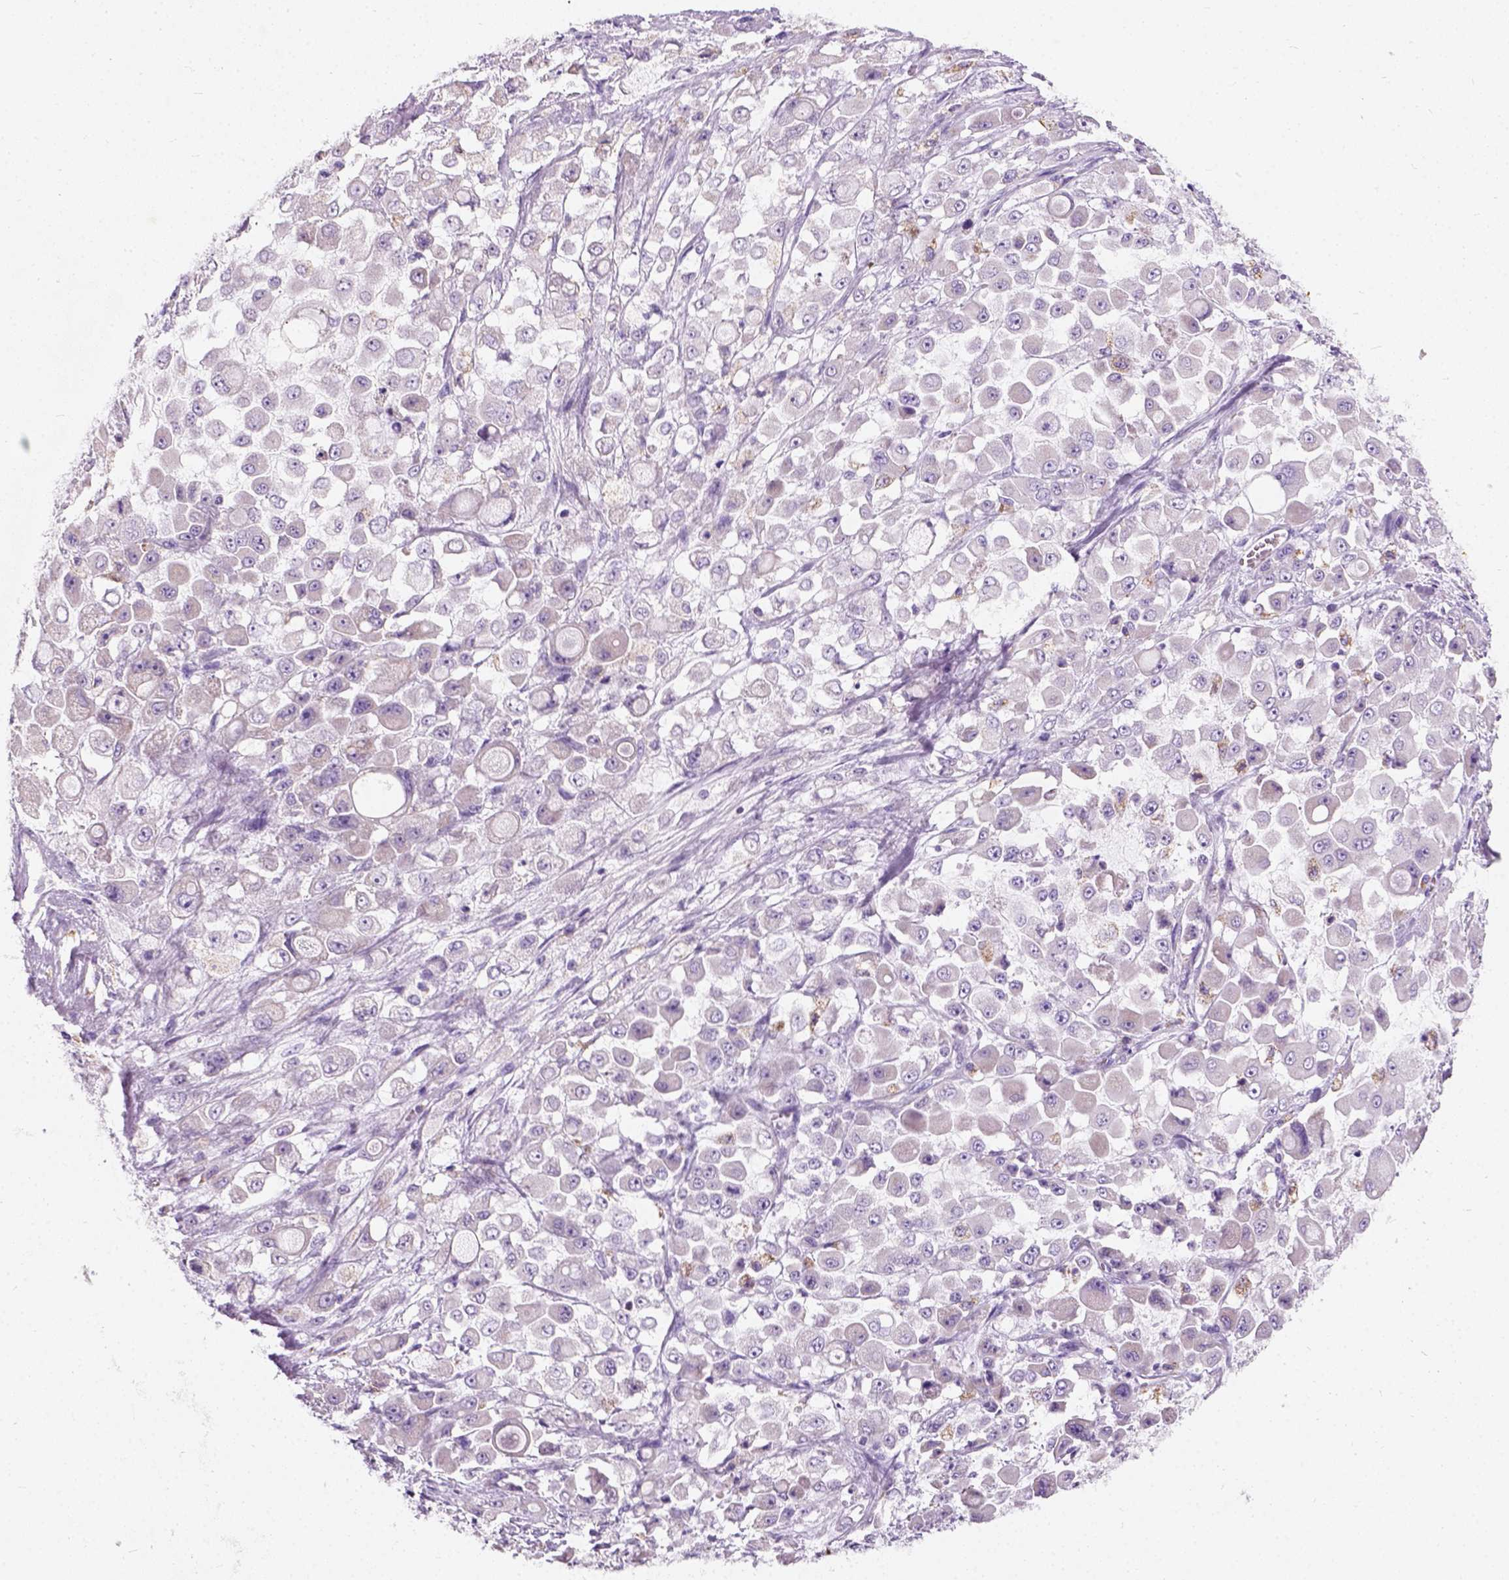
{"staining": {"intensity": "negative", "quantity": "none", "location": "none"}, "tissue": "stomach cancer", "cell_type": "Tumor cells", "image_type": "cancer", "snomed": [{"axis": "morphology", "description": "Adenocarcinoma, NOS"}, {"axis": "topography", "description": "Stomach"}], "caption": "Tumor cells are negative for protein expression in human adenocarcinoma (stomach).", "gene": "CHODL", "patient": {"sex": "female", "age": 76}}